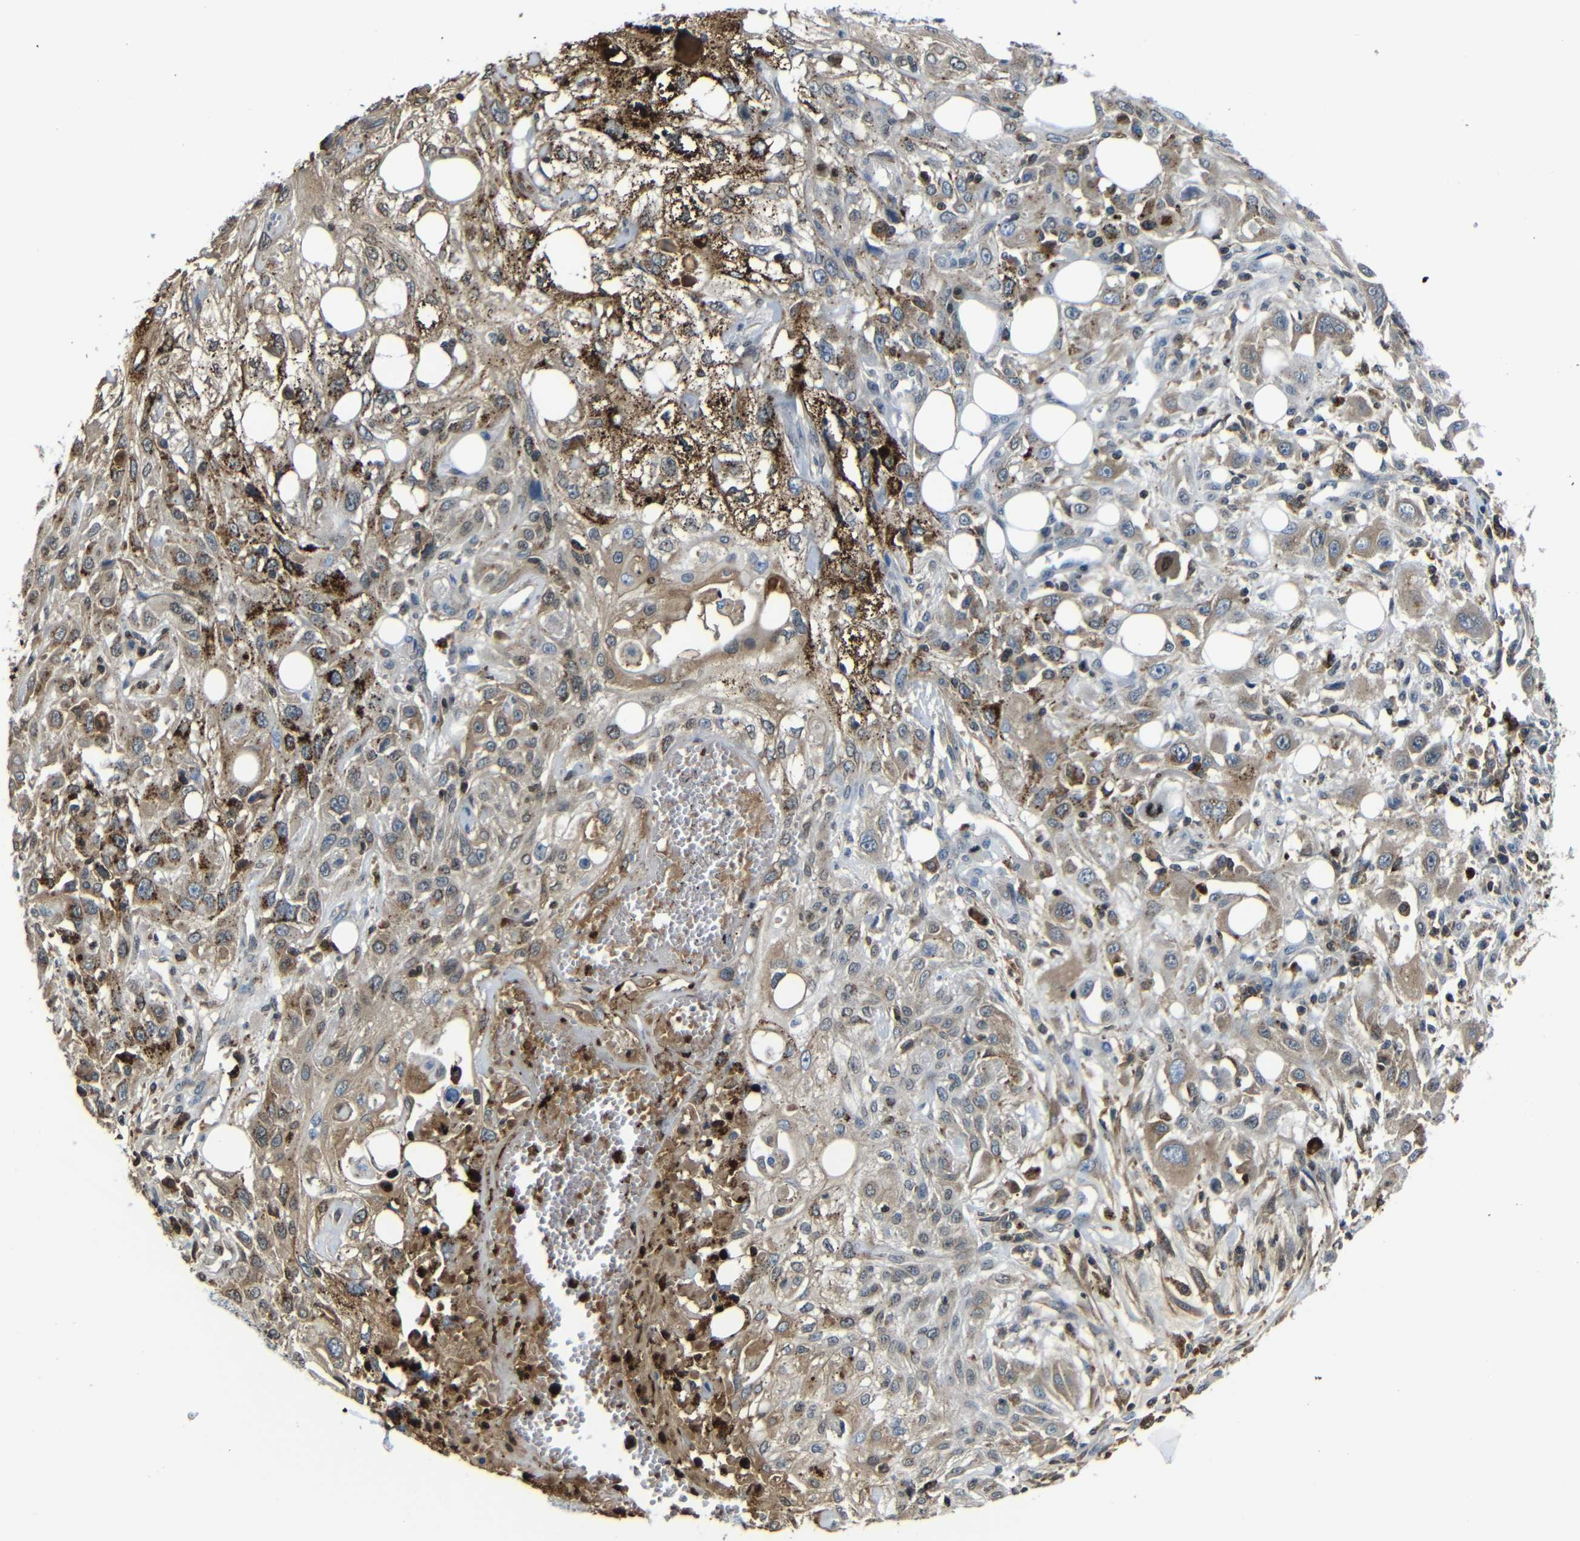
{"staining": {"intensity": "moderate", "quantity": "25%-75%", "location": "cytoplasmic/membranous"}, "tissue": "skin cancer", "cell_type": "Tumor cells", "image_type": "cancer", "snomed": [{"axis": "morphology", "description": "Squamous cell carcinoma, NOS"}, {"axis": "topography", "description": "Skin"}], "caption": "DAB immunohistochemical staining of skin cancer (squamous cell carcinoma) demonstrates moderate cytoplasmic/membranous protein staining in about 25%-75% of tumor cells.", "gene": "SERPINA1", "patient": {"sex": "male", "age": 75}}